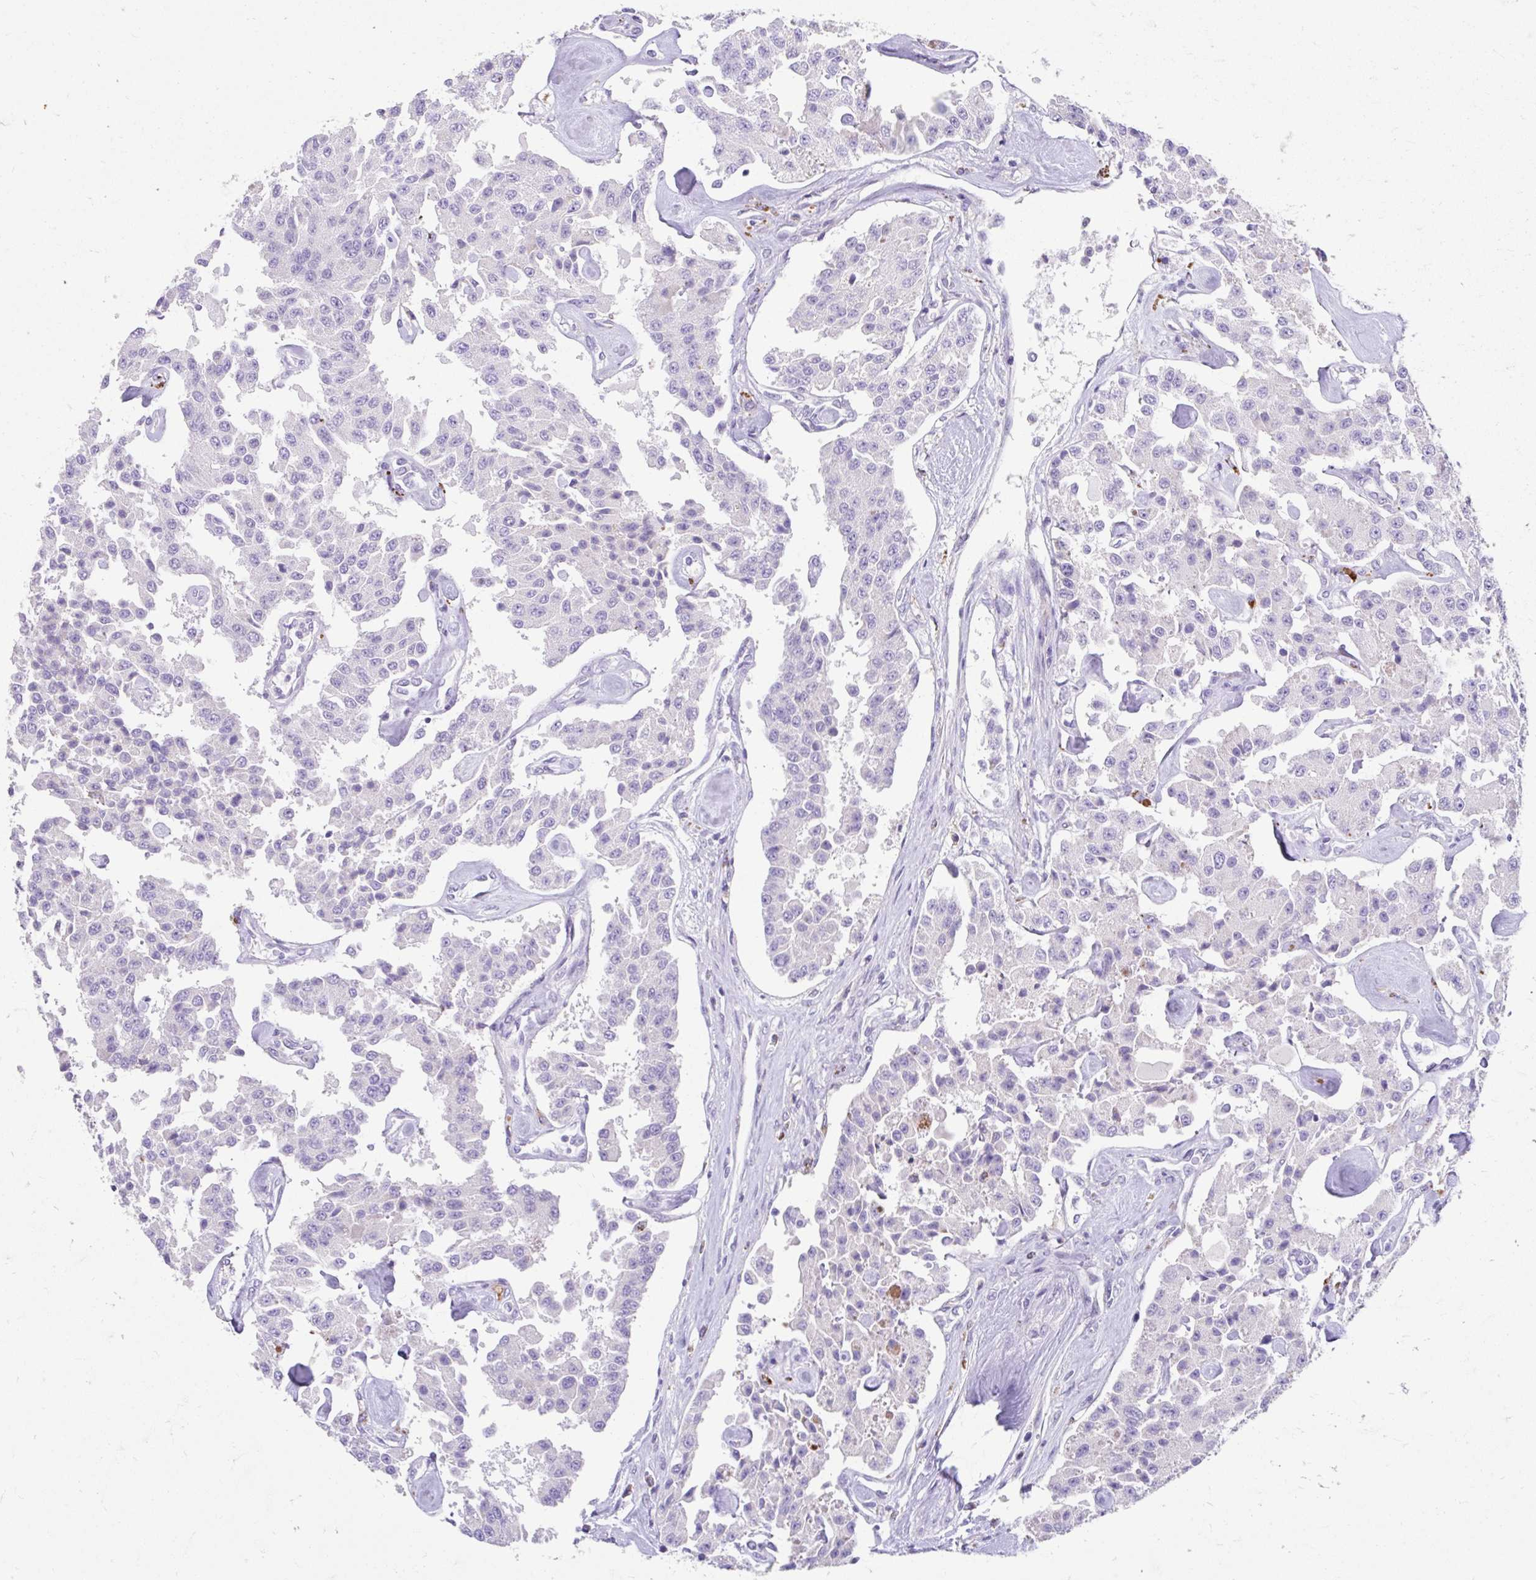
{"staining": {"intensity": "negative", "quantity": "none", "location": "none"}, "tissue": "carcinoid", "cell_type": "Tumor cells", "image_type": "cancer", "snomed": [{"axis": "morphology", "description": "Carcinoid, malignant, NOS"}, {"axis": "topography", "description": "Pancreas"}], "caption": "High power microscopy micrograph of an immunohistochemistry (IHC) photomicrograph of carcinoid, revealing no significant expression in tumor cells.", "gene": "ZNF33A", "patient": {"sex": "male", "age": 41}}